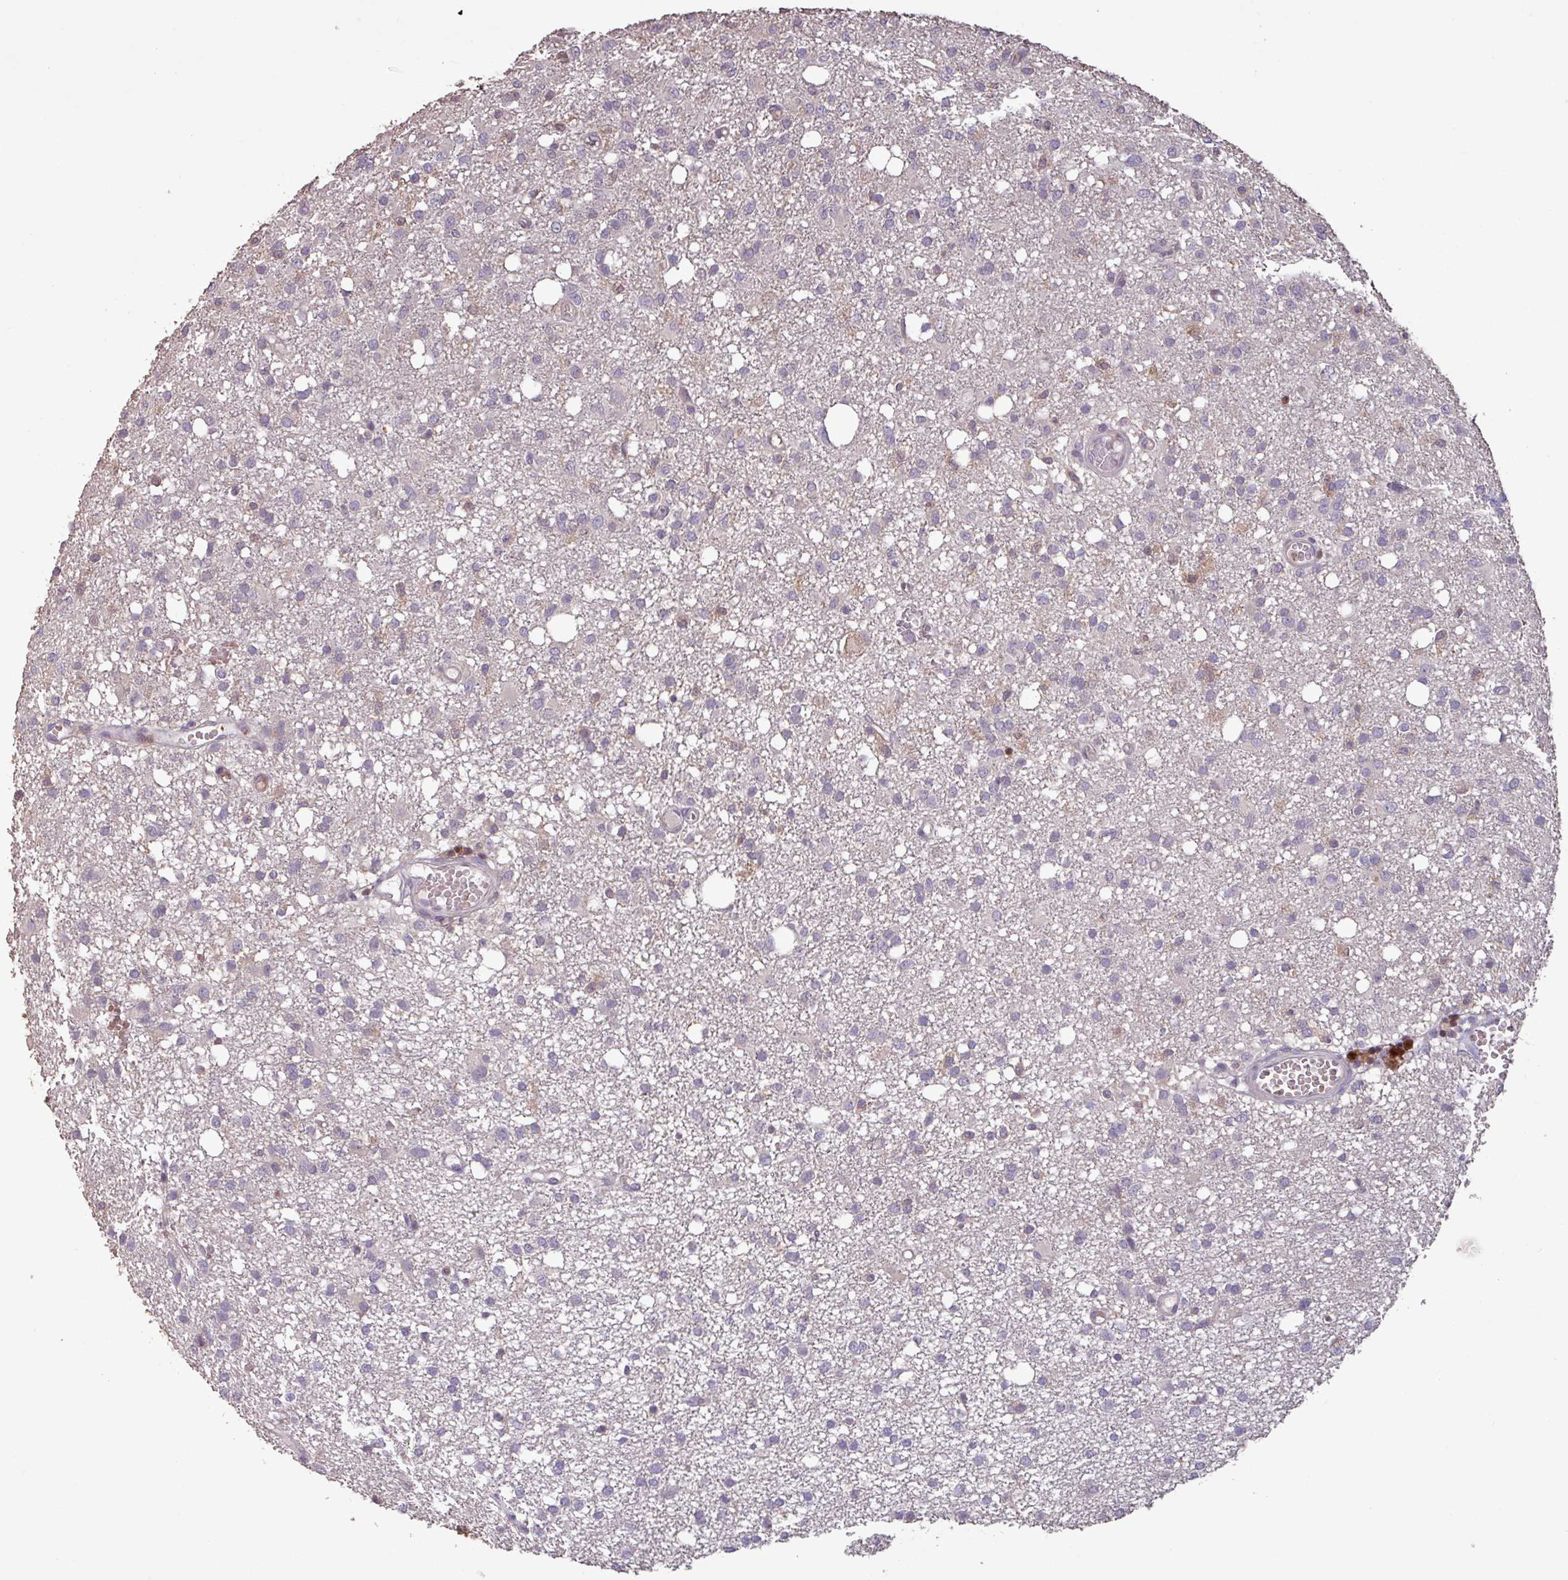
{"staining": {"intensity": "negative", "quantity": "none", "location": "none"}, "tissue": "glioma", "cell_type": "Tumor cells", "image_type": "cancer", "snomed": [{"axis": "morphology", "description": "Glioma, malignant, High grade"}, {"axis": "topography", "description": "Brain"}], "caption": "High power microscopy photomicrograph of an immunohistochemistry (IHC) photomicrograph of glioma, revealing no significant staining in tumor cells.", "gene": "SEC61G", "patient": {"sex": "female", "age": 59}}